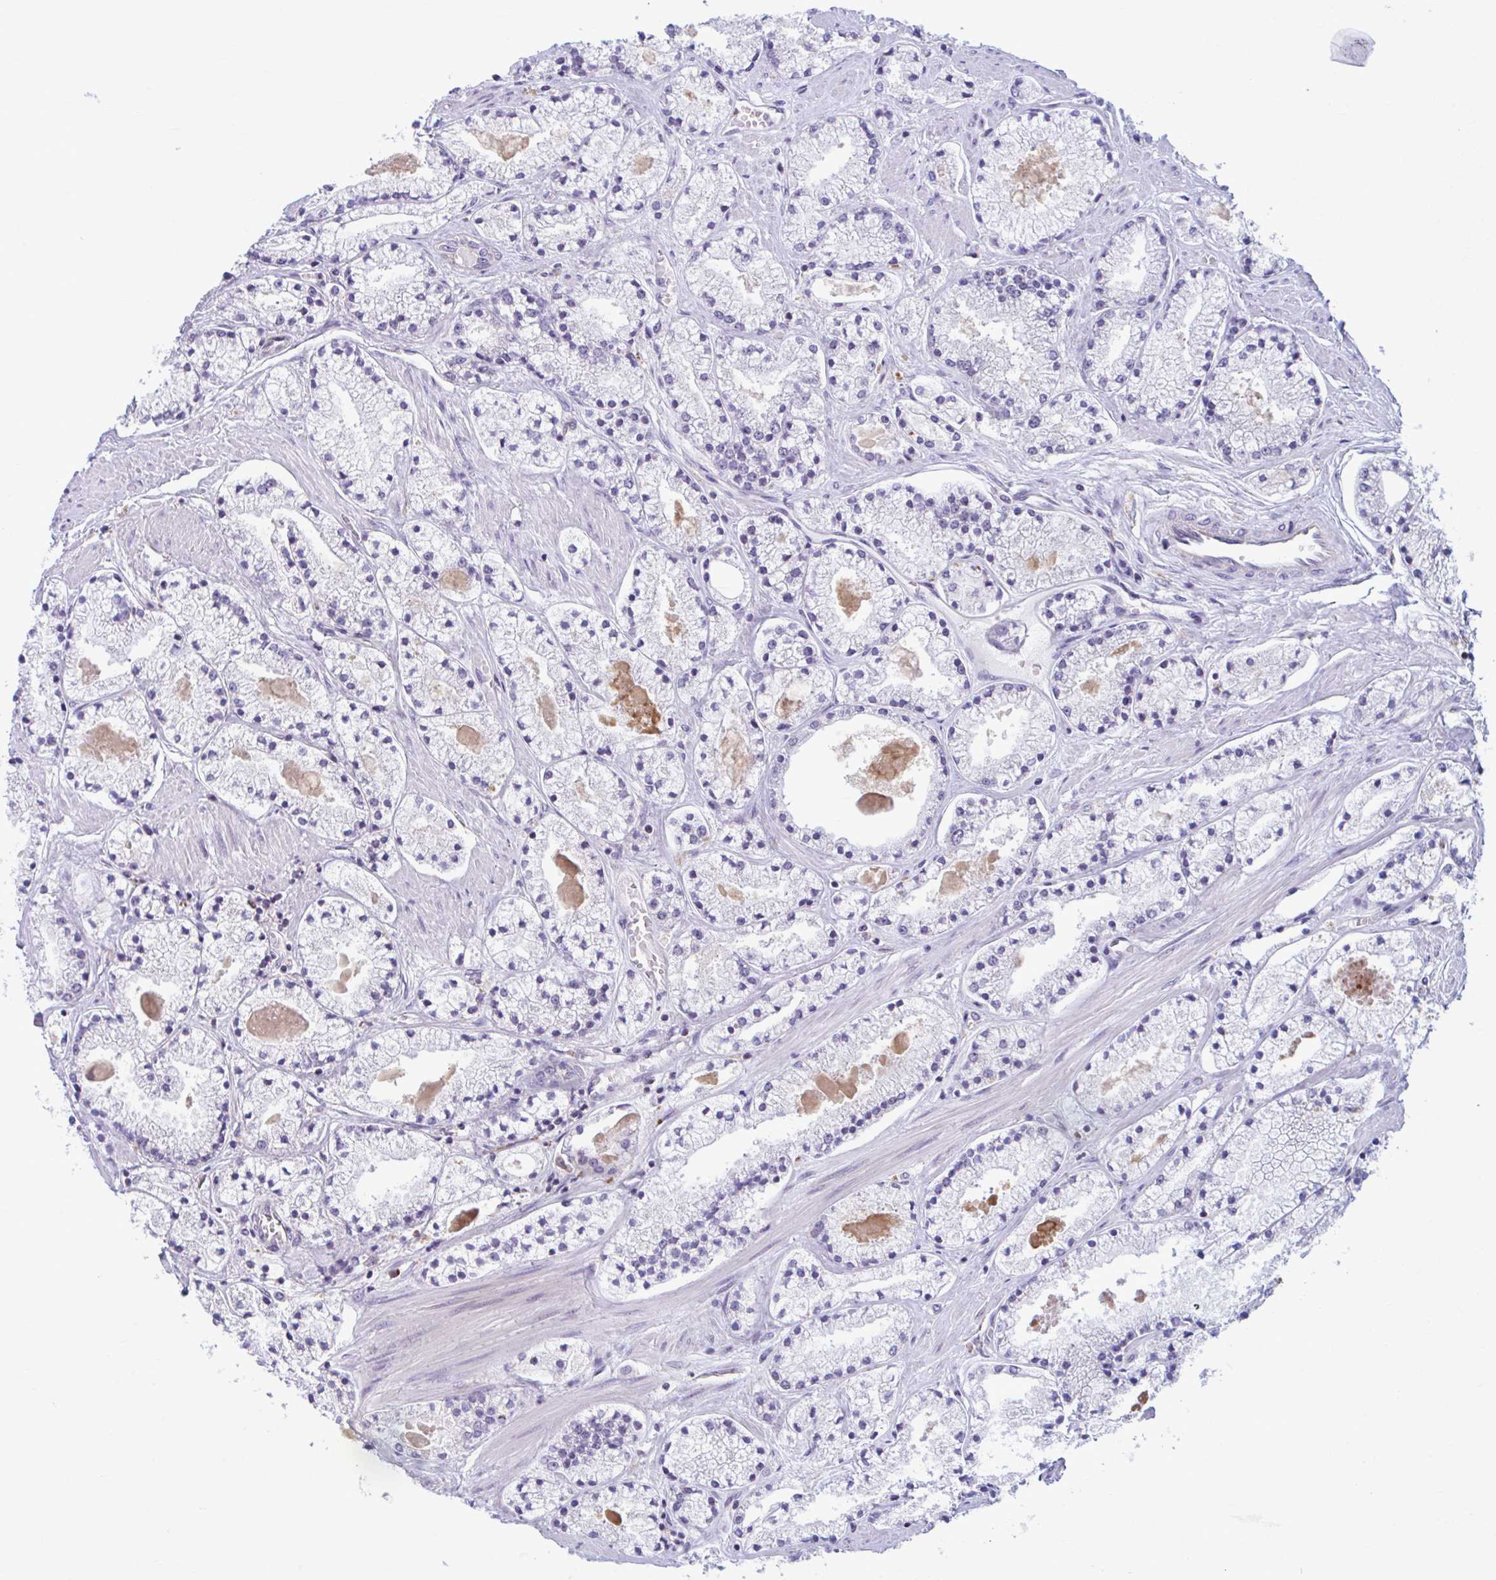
{"staining": {"intensity": "negative", "quantity": "none", "location": "none"}, "tissue": "prostate cancer", "cell_type": "Tumor cells", "image_type": "cancer", "snomed": [{"axis": "morphology", "description": "Adenocarcinoma, High grade"}, {"axis": "topography", "description": "Prostate"}], "caption": "The histopathology image demonstrates no significant expression in tumor cells of prostate cancer (high-grade adenocarcinoma).", "gene": "ADAT3", "patient": {"sex": "male", "age": 63}}